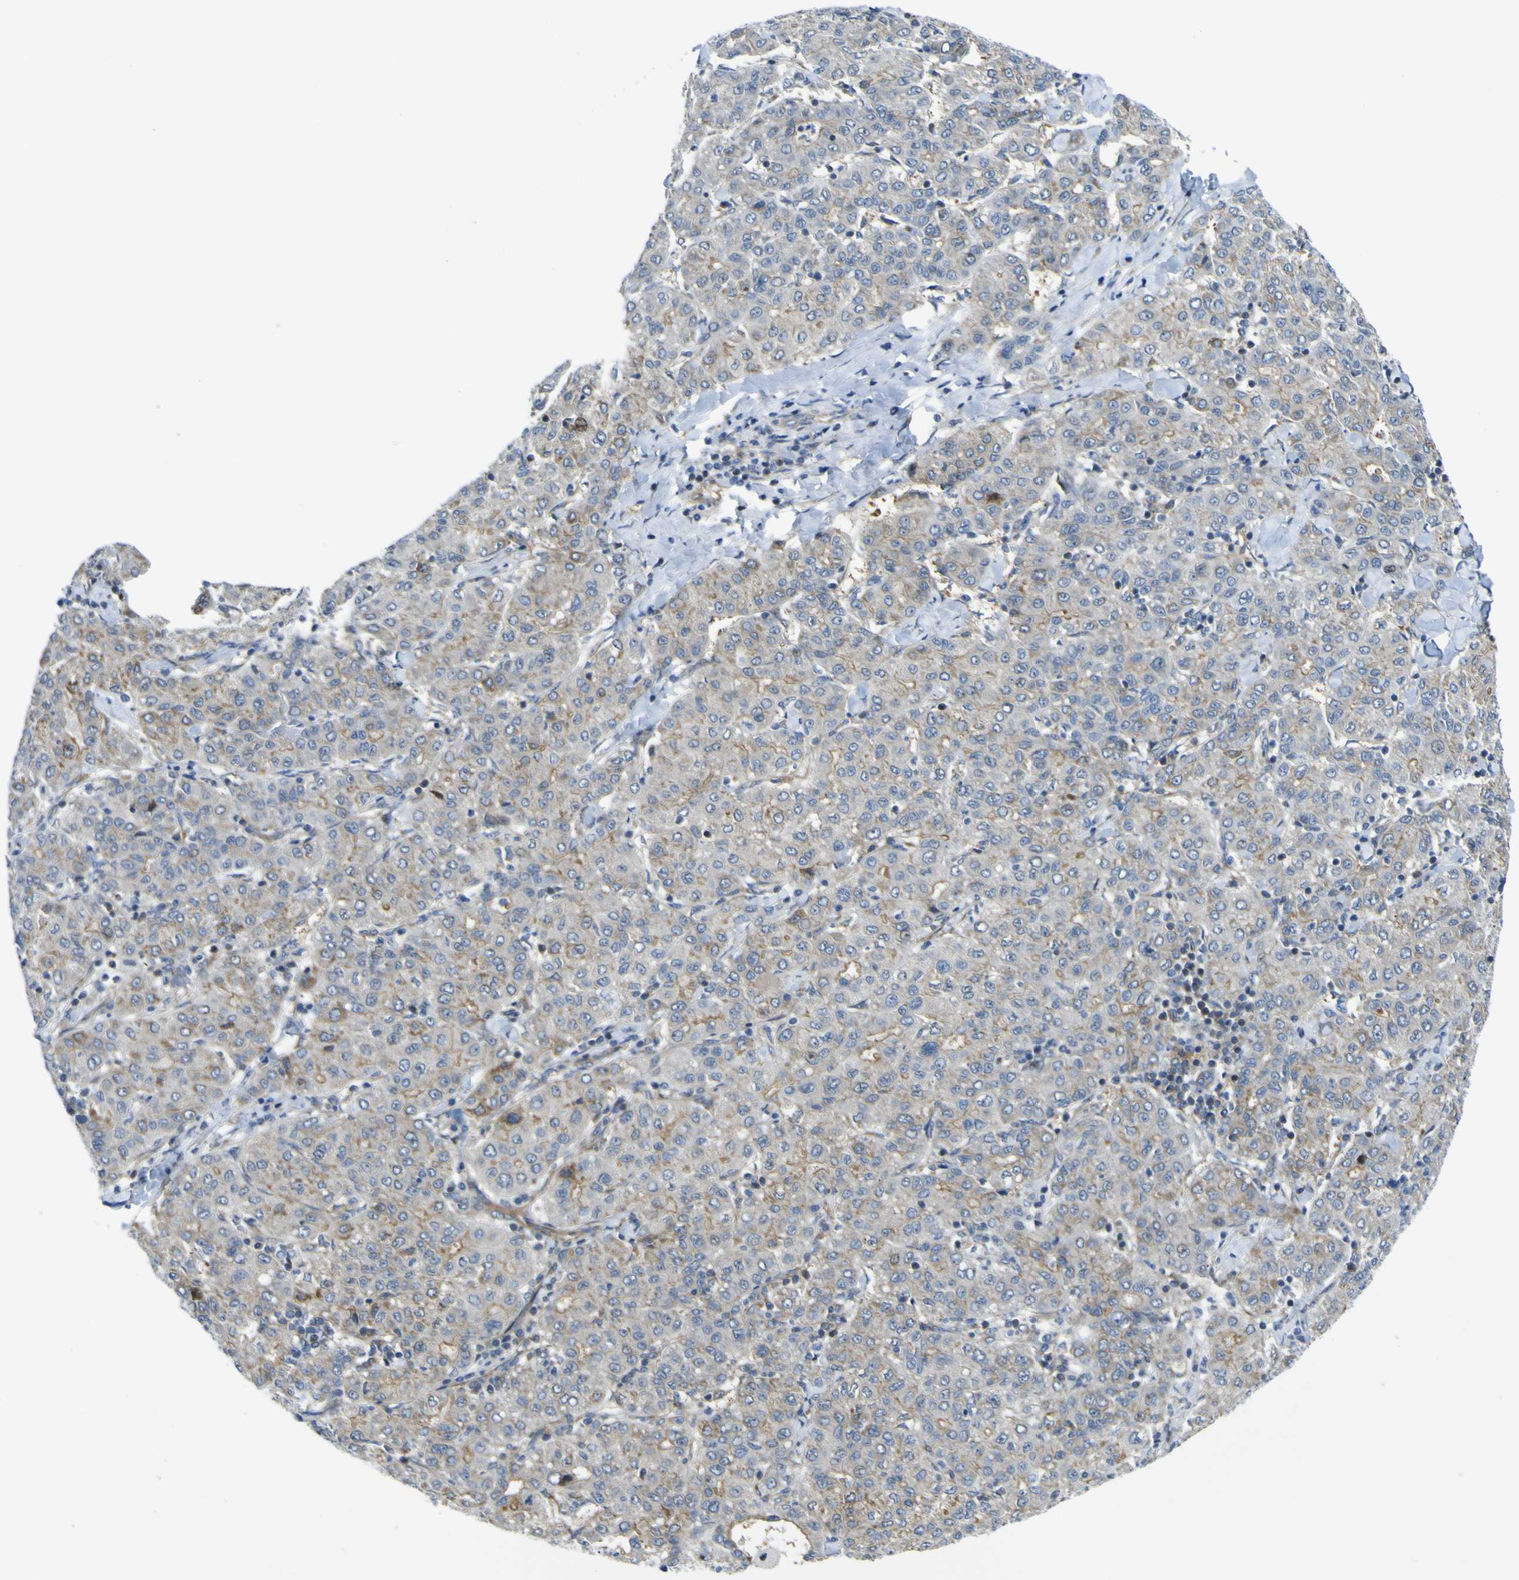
{"staining": {"intensity": "moderate", "quantity": ">75%", "location": "cytoplasmic/membranous"}, "tissue": "liver cancer", "cell_type": "Tumor cells", "image_type": "cancer", "snomed": [{"axis": "morphology", "description": "Carcinoma, Hepatocellular, NOS"}, {"axis": "topography", "description": "Liver"}], "caption": "Immunohistochemical staining of human hepatocellular carcinoma (liver) displays medium levels of moderate cytoplasmic/membranous positivity in approximately >75% of tumor cells.", "gene": "KDM7A", "patient": {"sex": "male", "age": 65}}